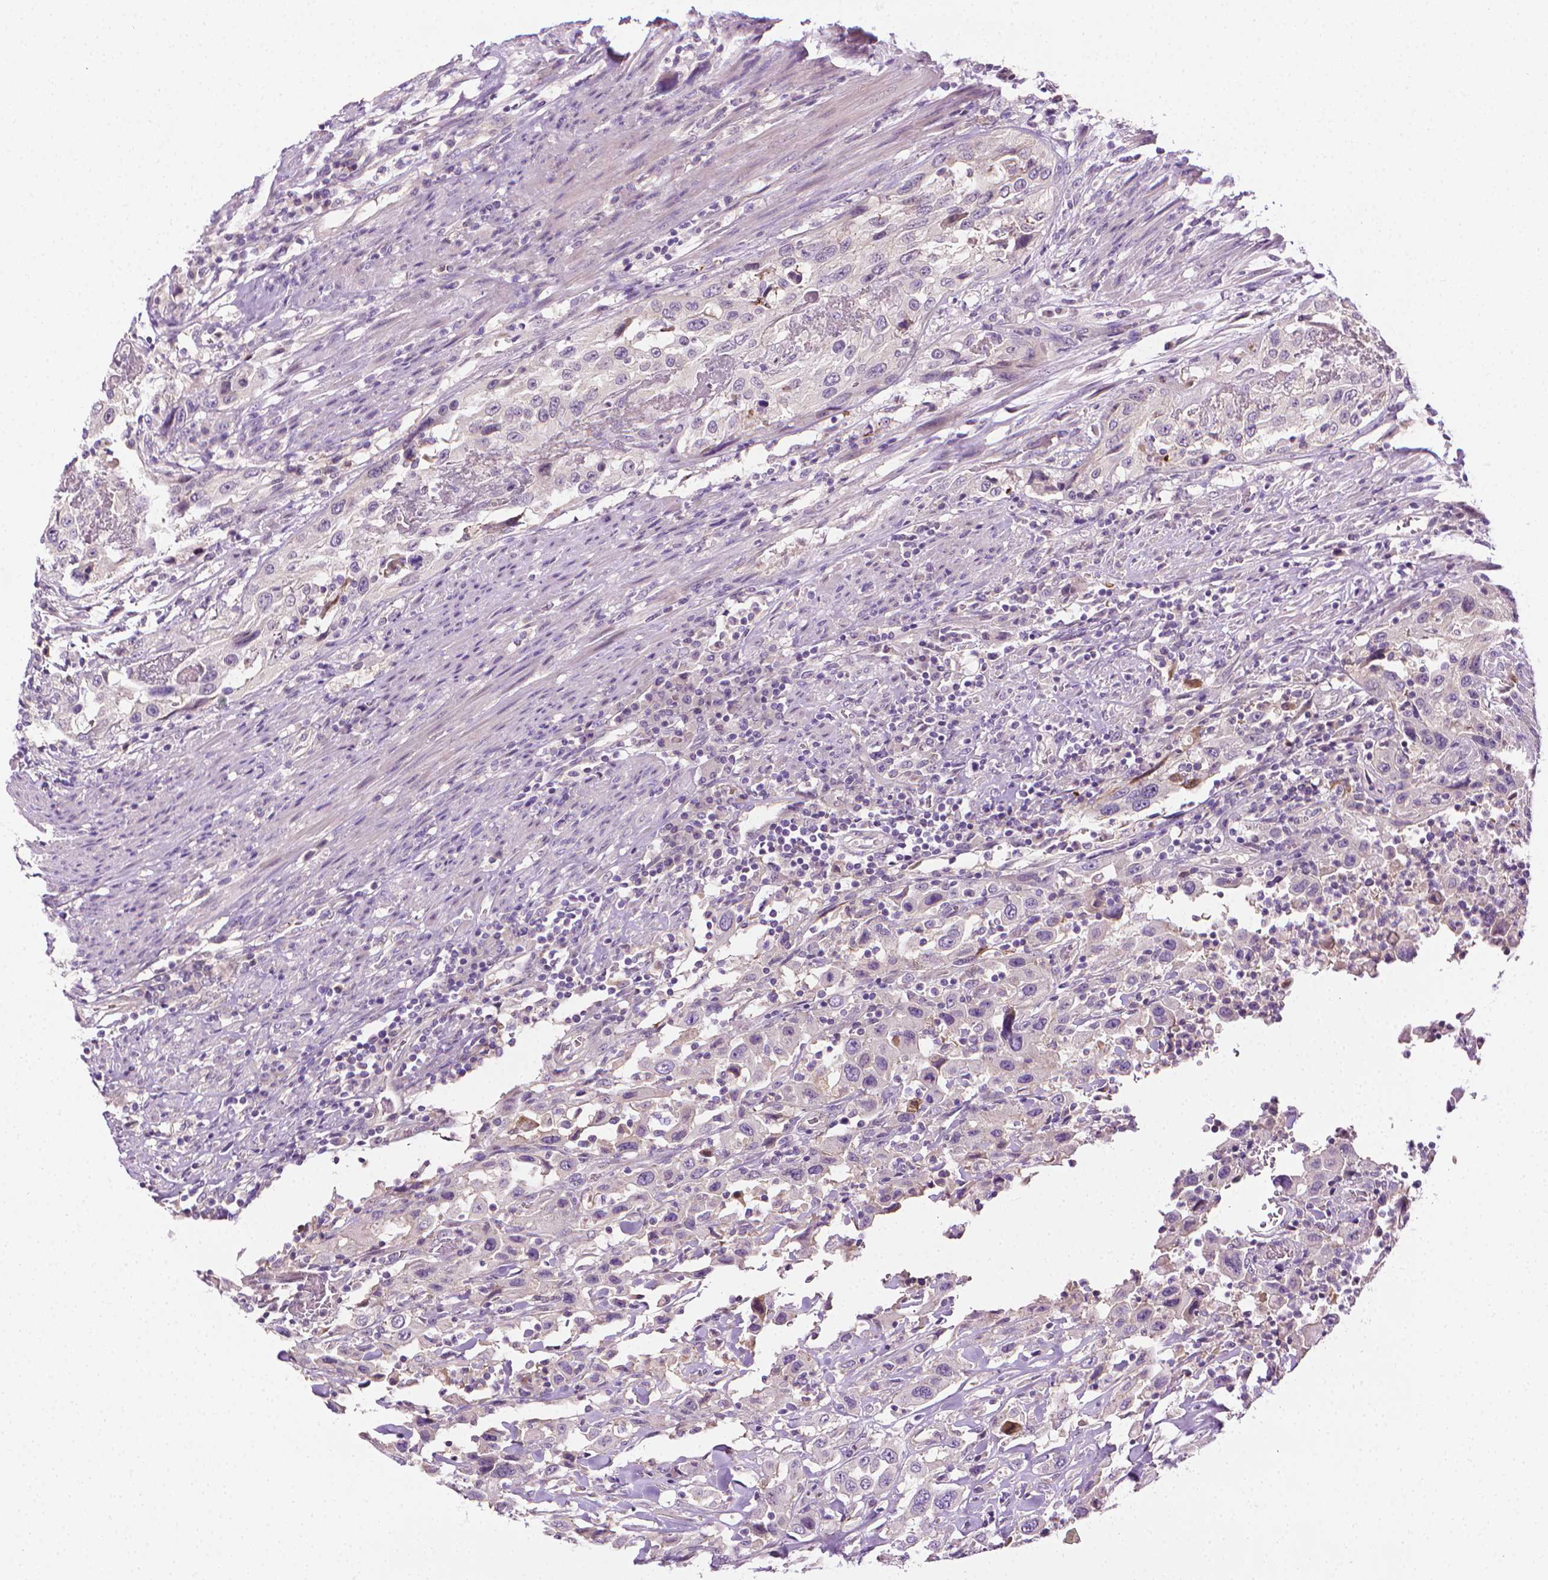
{"staining": {"intensity": "negative", "quantity": "none", "location": "none"}, "tissue": "urothelial cancer", "cell_type": "Tumor cells", "image_type": "cancer", "snomed": [{"axis": "morphology", "description": "Urothelial carcinoma, High grade"}, {"axis": "topography", "description": "Urinary bladder"}], "caption": "This is an IHC histopathology image of urothelial cancer. There is no staining in tumor cells.", "gene": "MCOLN3", "patient": {"sex": "male", "age": 61}}